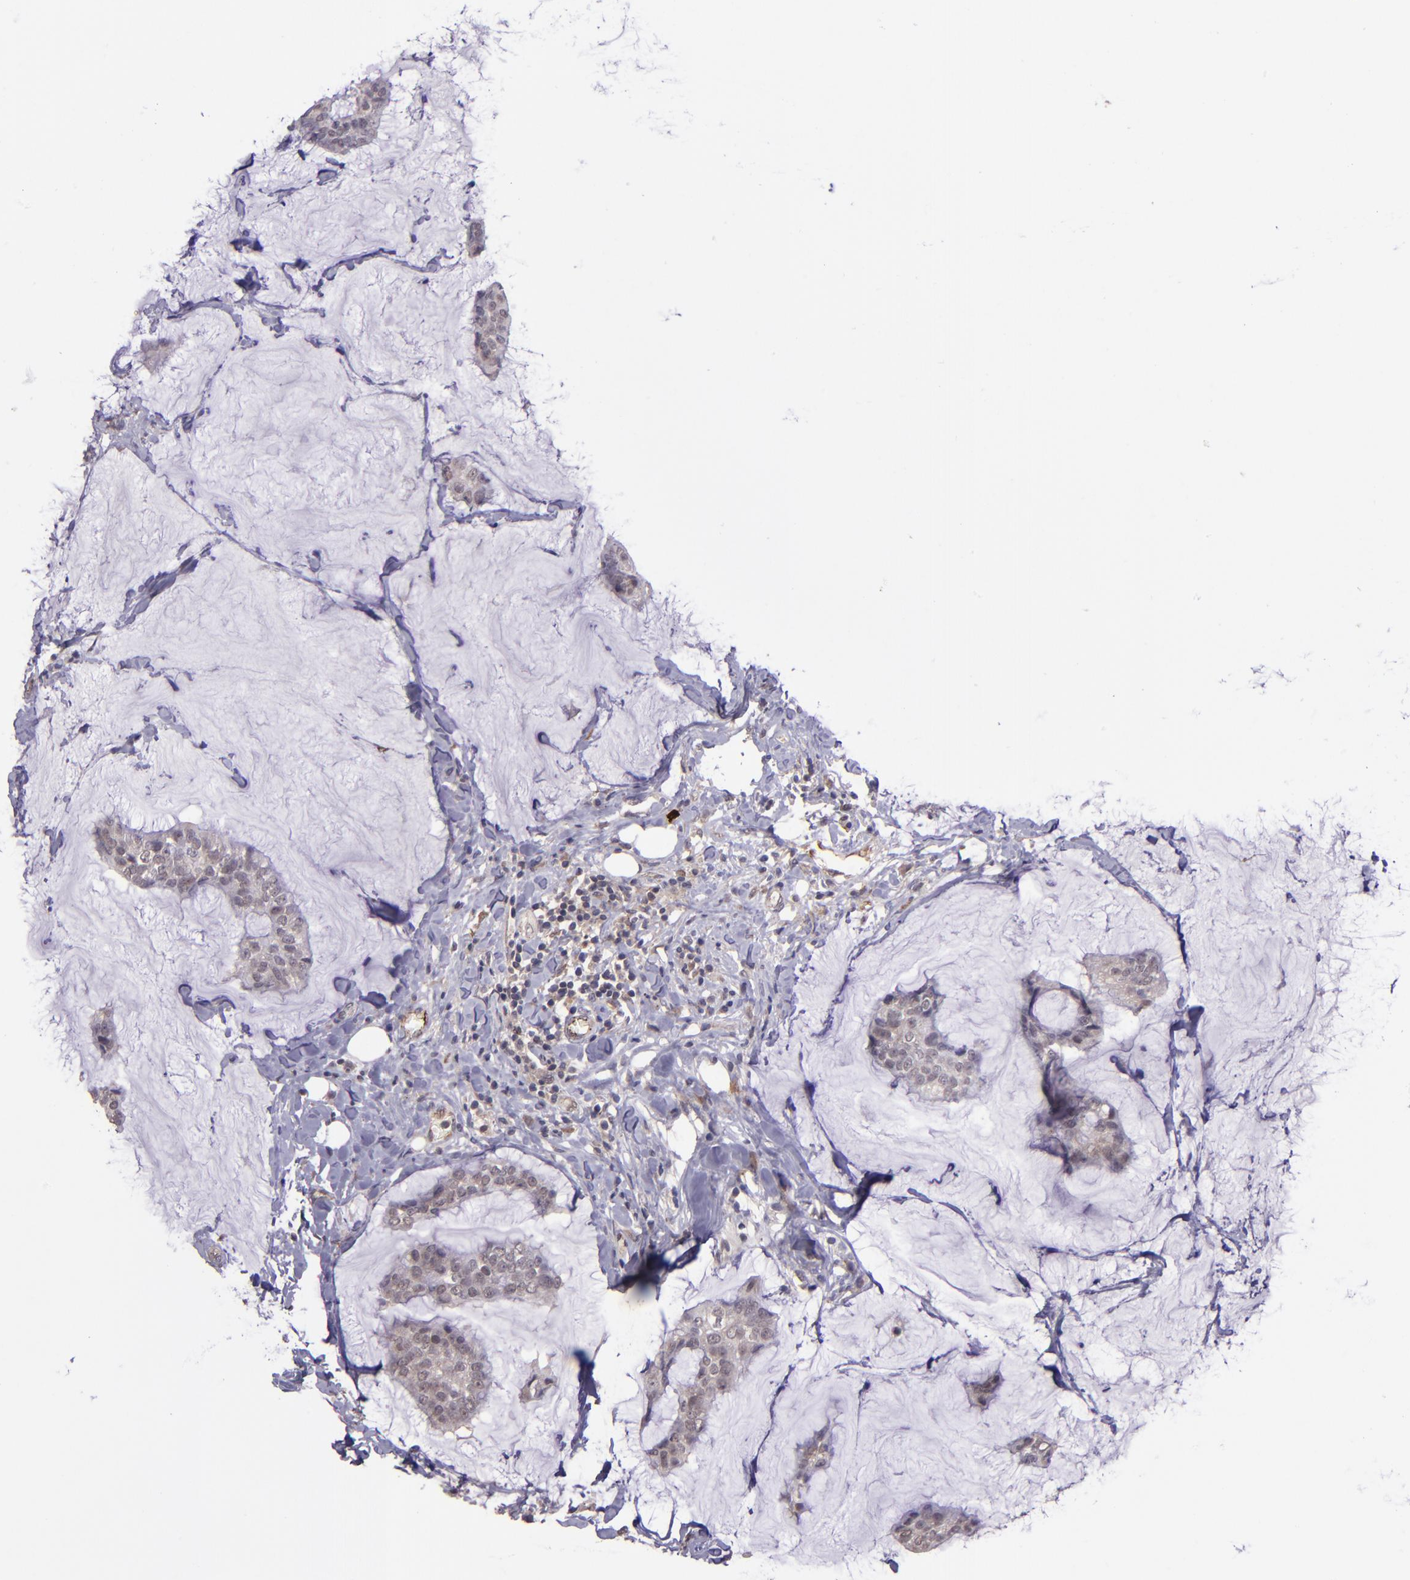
{"staining": {"intensity": "weak", "quantity": ">75%", "location": "cytoplasmic/membranous"}, "tissue": "breast cancer", "cell_type": "Tumor cells", "image_type": "cancer", "snomed": [{"axis": "morphology", "description": "Duct carcinoma"}, {"axis": "topography", "description": "Breast"}], "caption": "Weak cytoplasmic/membranous positivity for a protein is appreciated in approximately >75% of tumor cells of breast cancer (intraductal carcinoma) using immunohistochemistry (IHC).", "gene": "TAF7L", "patient": {"sex": "female", "age": 93}}